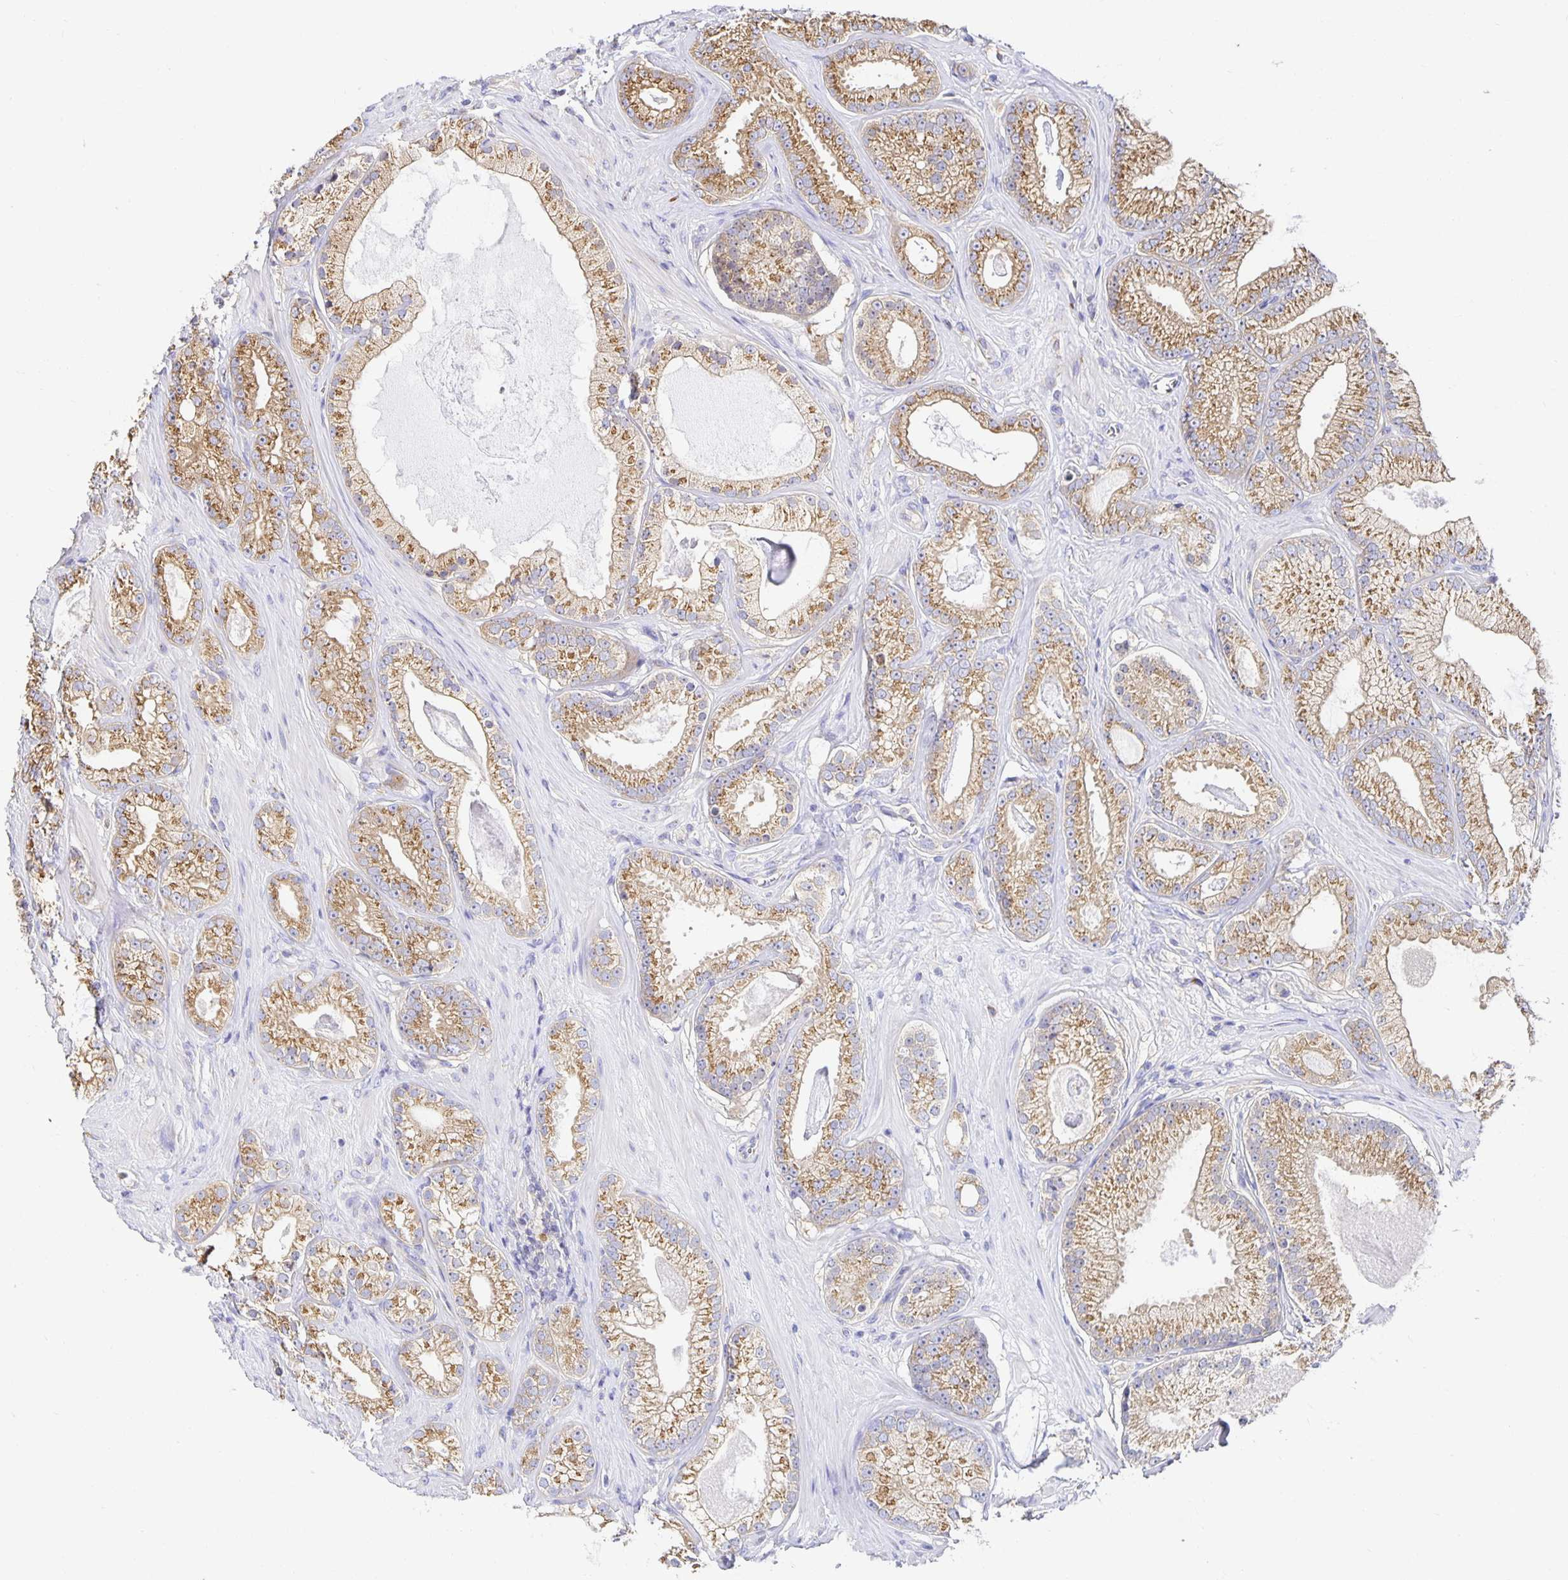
{"staining": {"intensity": "moderate", "quantity": "25%-75%", "location": "cytoplasmic/membranous"}, "tissue": "prostate cancer", "cell_type": "Tumor cells", "image_type": "cancer", "snomed": [{"axis": "morphology", "description": "Adenocarcinoma, High grade"}, {"axis": "topography", "description": "Prostate"}], "caption": "DAB immunohistochemical staining of prostate cancer (high-grade adenocarcinoma) shows moderate cytoplasmic/membranous protein expression in about 25%-75% of tumor cells.", "gene": "USO1", "patient": {"sex": "male", "age": 66}}